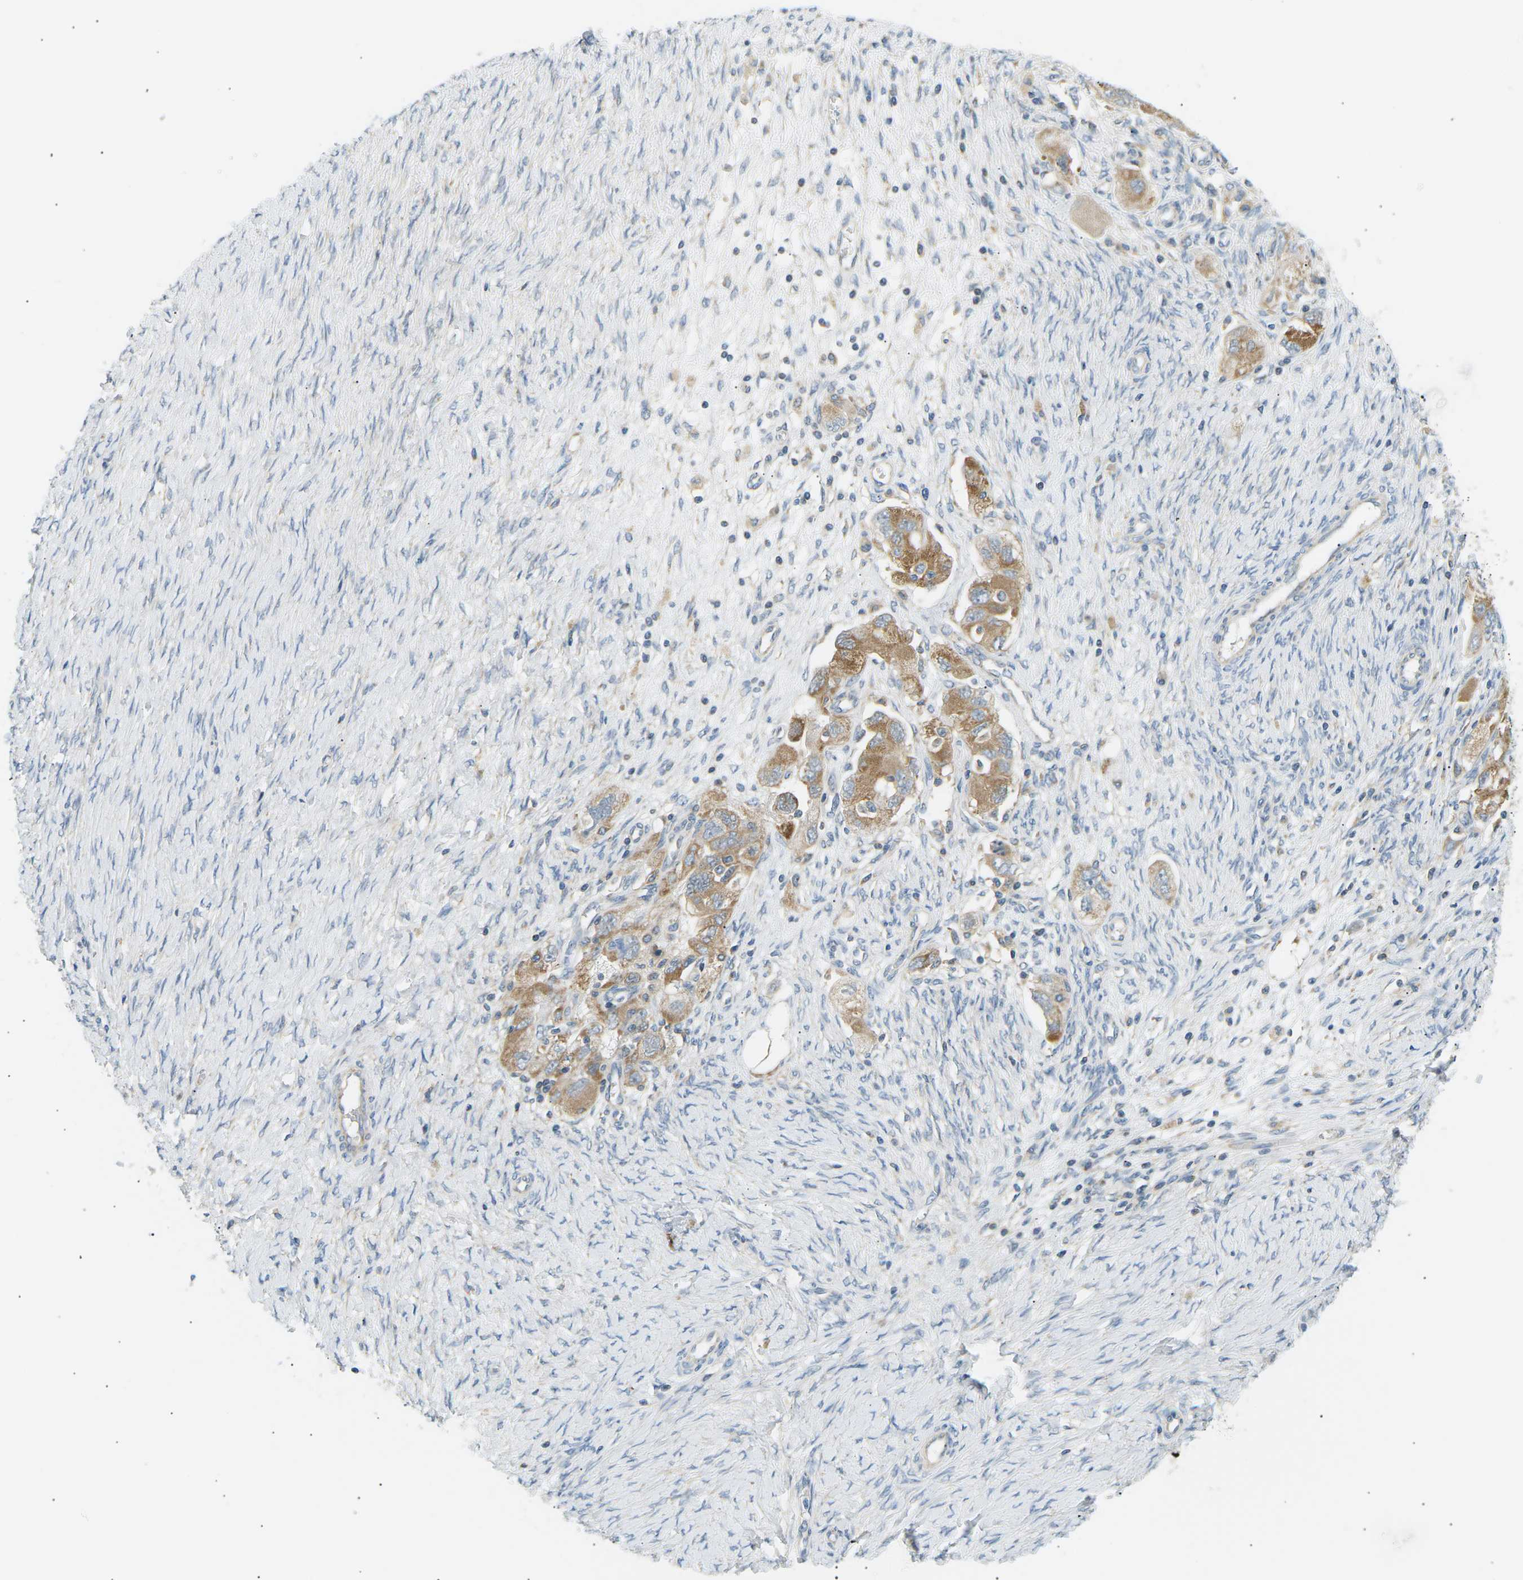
{"staining": {"intensity": "moderate", "quantity": ">75%", "location": "cytoplasmic/membranous"}, "tissue": "ovarian cancer", "cell_type": "Tumor cells", "image_type": "cancer", "snomed": [{"axis": "morphology", "description": "Carcinoma, NOS"}, {"axis": "morphology", "description": "Cystadenocarcinoma, serous, NOS"}, {"axis": "topography", "description": "Ovary"}], "caption": "Ovarian cancer (serous cystadenocarcinoma) stained with a brown dye demonstrates moderate cytoplasmic/membranous positive positivity in approximately >75% of tumor cells.", "gene": "TBC1D8", "patient": {"sex": "female", "age": 69}}